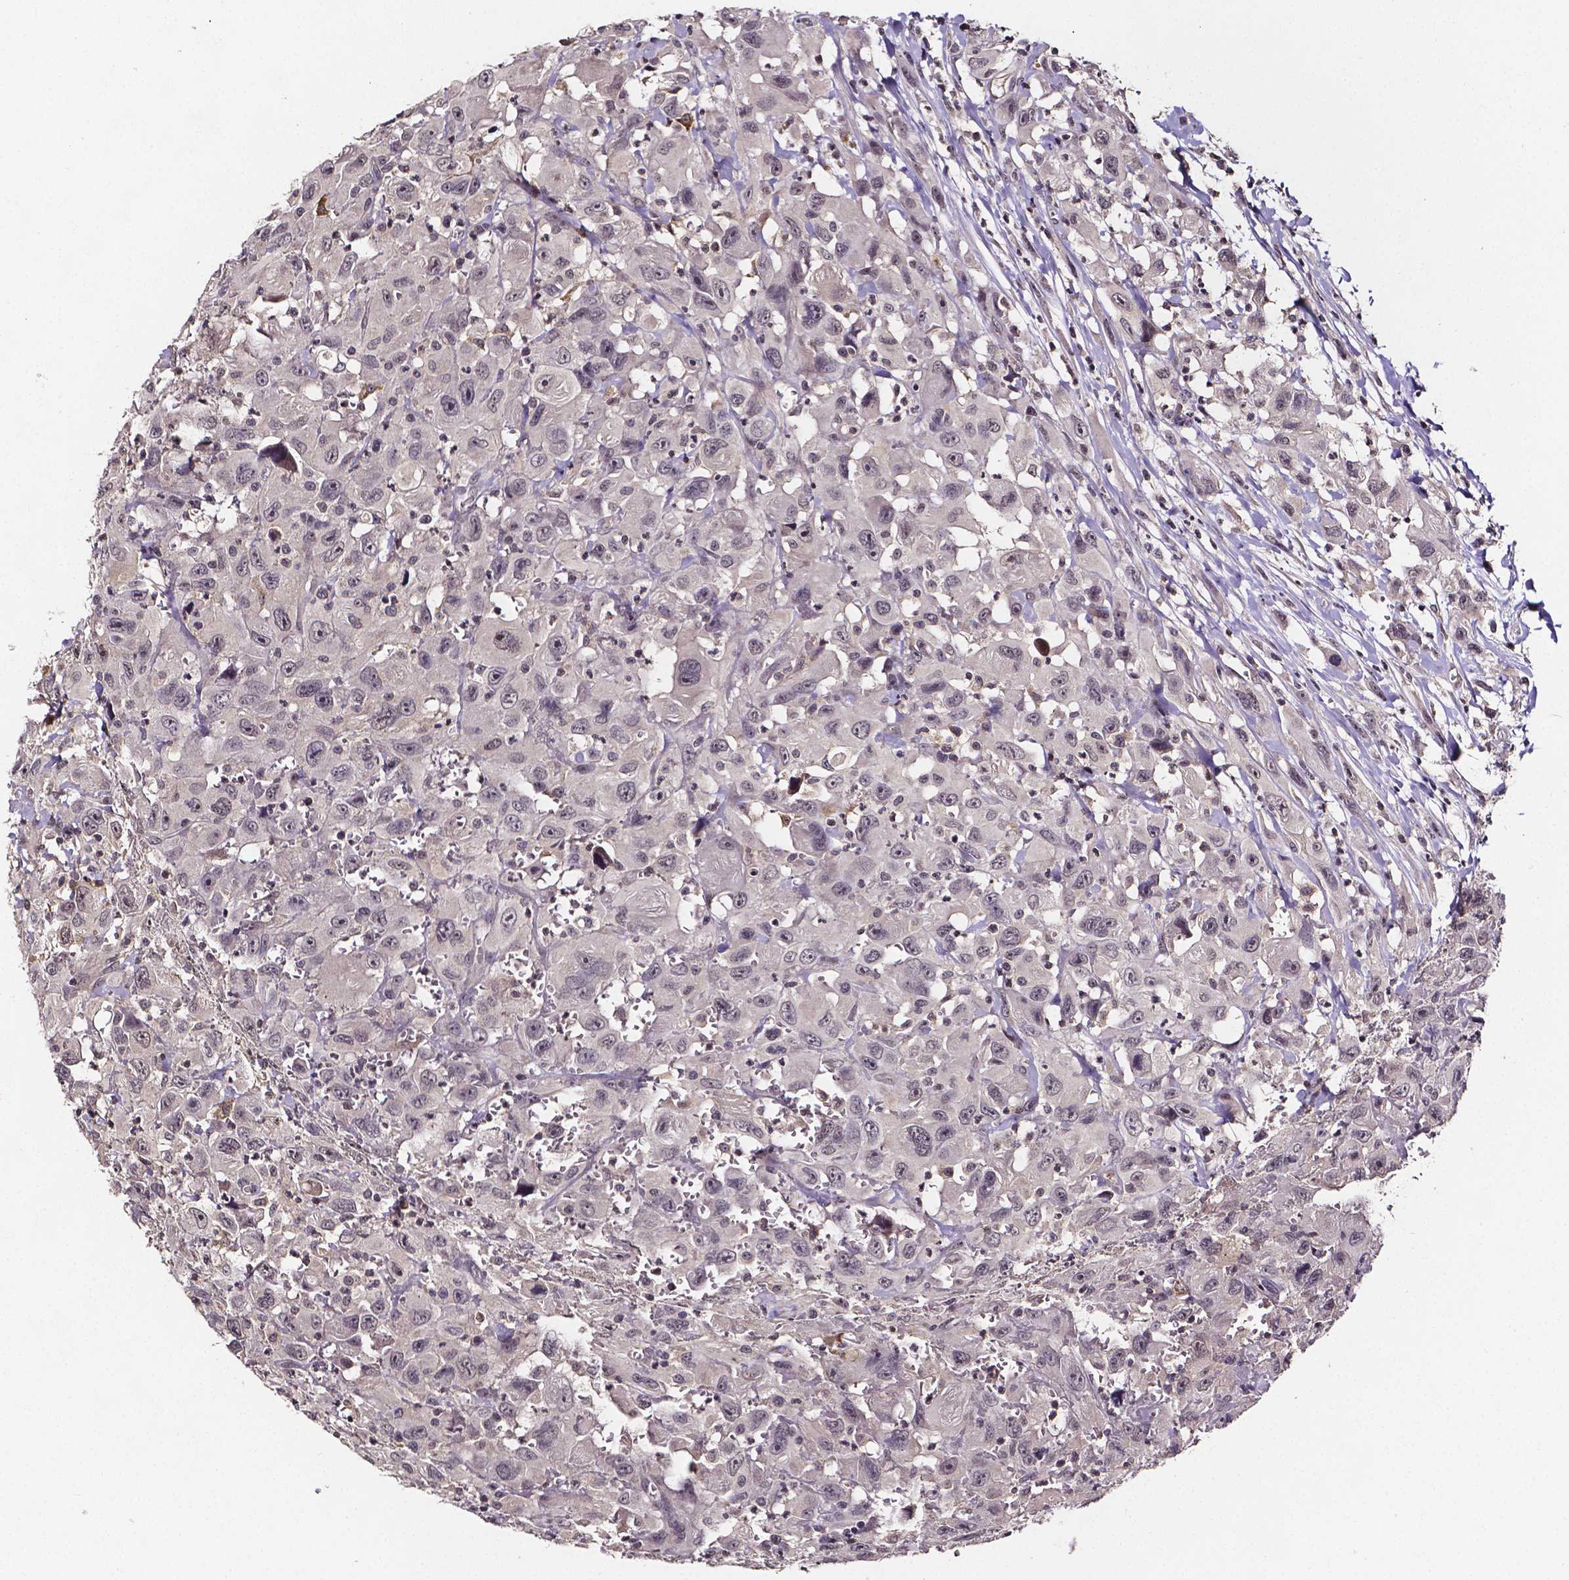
{"staining": {"intensity": "negative", "quantity": "none", "location": "none"}, "tissue": "head and neck cancer", "cell_type": "Tumor cells", "image_type": "cancer", "snomed": [{"axis": "morphology", "description": "Squamous cell carcinoma, NOS"}, {"axis": "morphology", "description": "Squamous cell carcinoma, metastatic, NOS"}, {"axis": "topography", "description": "Oral tissue"}, {"axis": "topography", "description": "Head-Neck"}], "caption": "A photomicrograph of head and neck cancer (squamous cell carcinoma) stained for a protein reveals no brown staining in tumor cells. (DAB (3,3'-diaminobenzidine) IHC with hematoxylin counter stain).", "gene": "NRGN", "patient": {"sex": "female", "age": 85}}